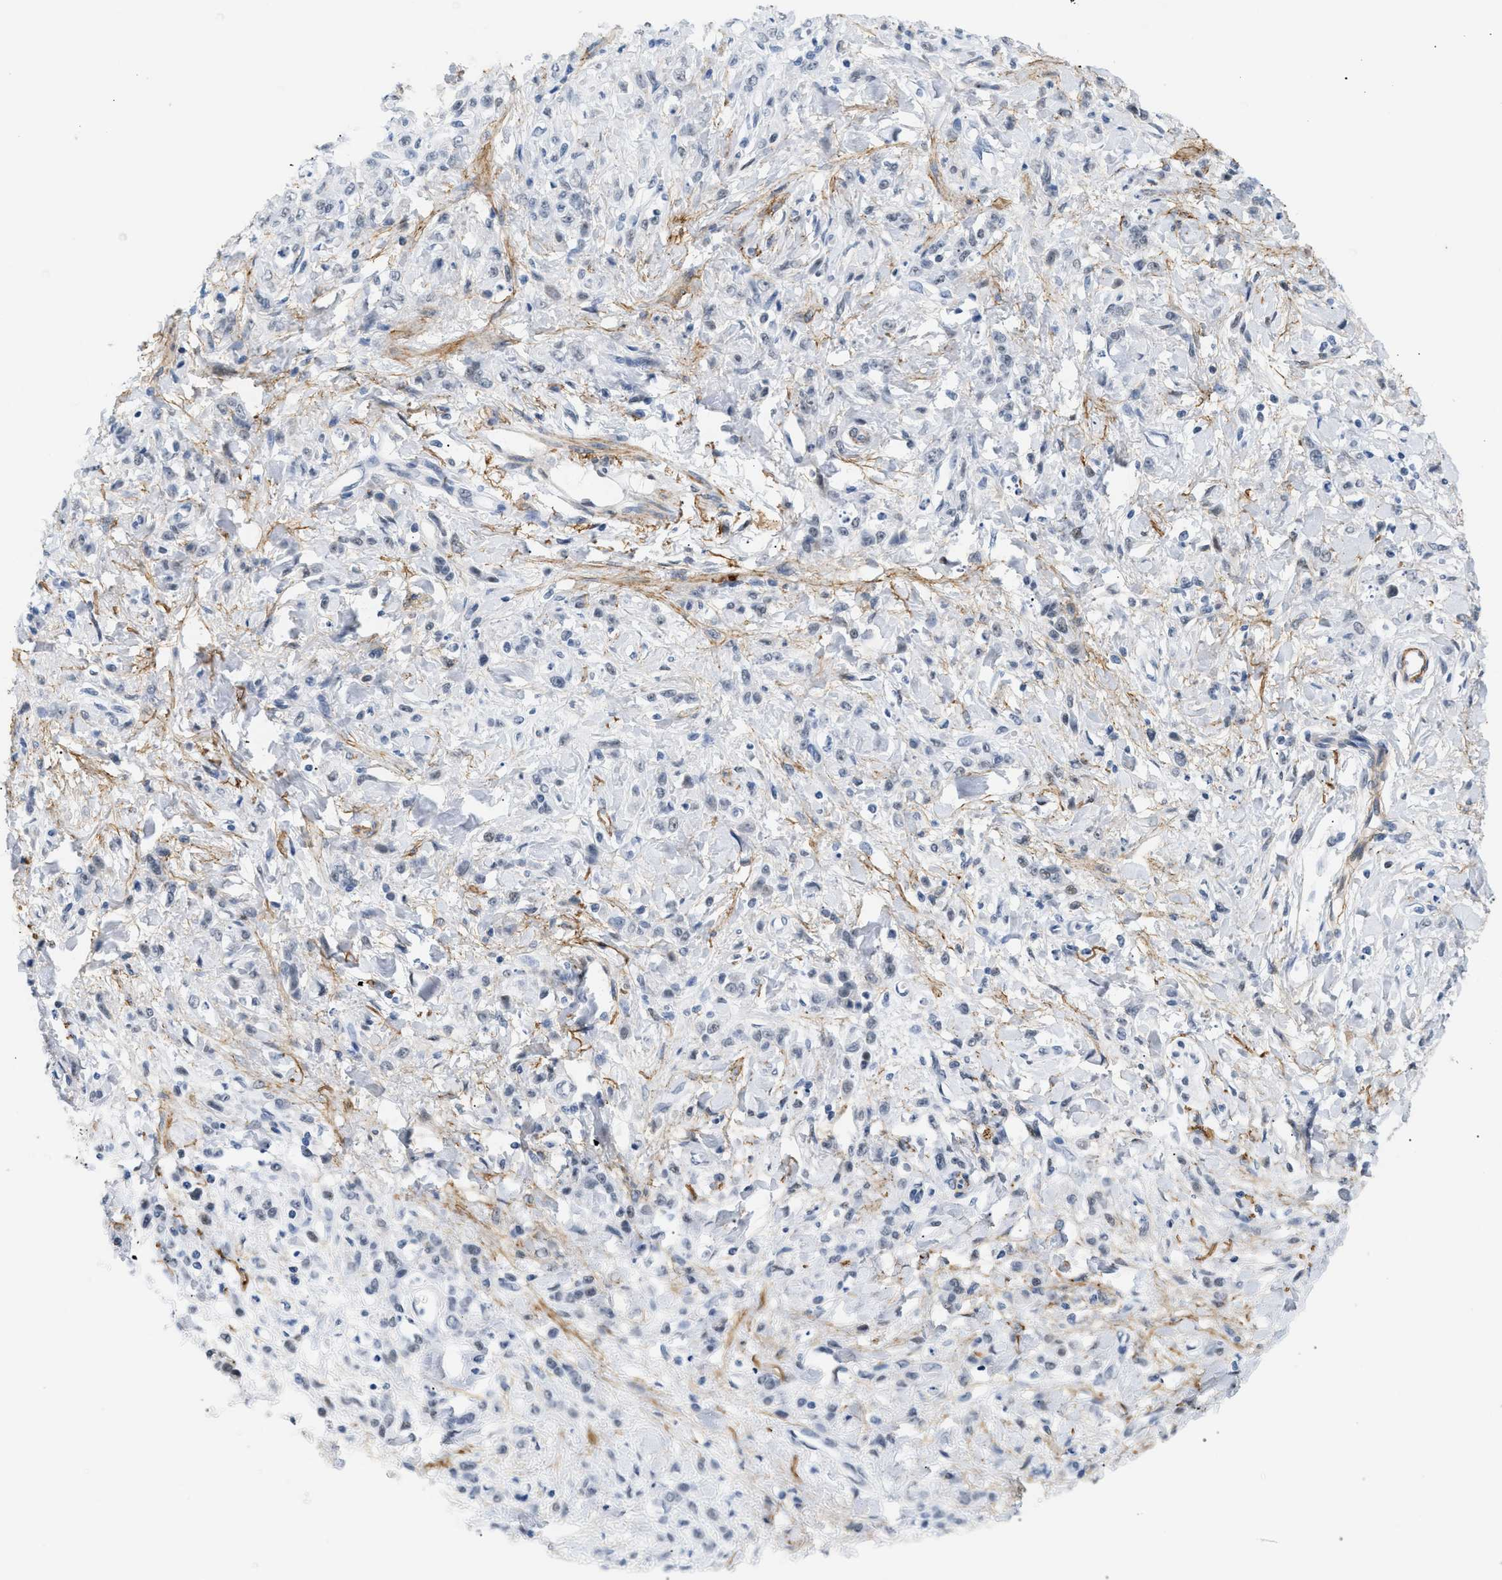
{"staining": {"intensity": "negative", "quantity": "none", "location": "none"}, "tissue": "stomach cancer", "cell_type": "Tumor cells", "image_type": "cancer", "snomed": [{"axis": "morphology", "description": "Normal tissue, NOS"}, {"axis": "morphology", "description": "Adenocarcinoma, NOS"}, {"axis": "topography", "description": "Stomach"}], "caption": "DAB (3,3'-diaminobenzidine) immunohistochemical staining of adenocarcinoma (stomach) demonstrates no significant positivity in tumor cells.", "gene": "ELN", "patient": {"sex": "male", "age": 82}}